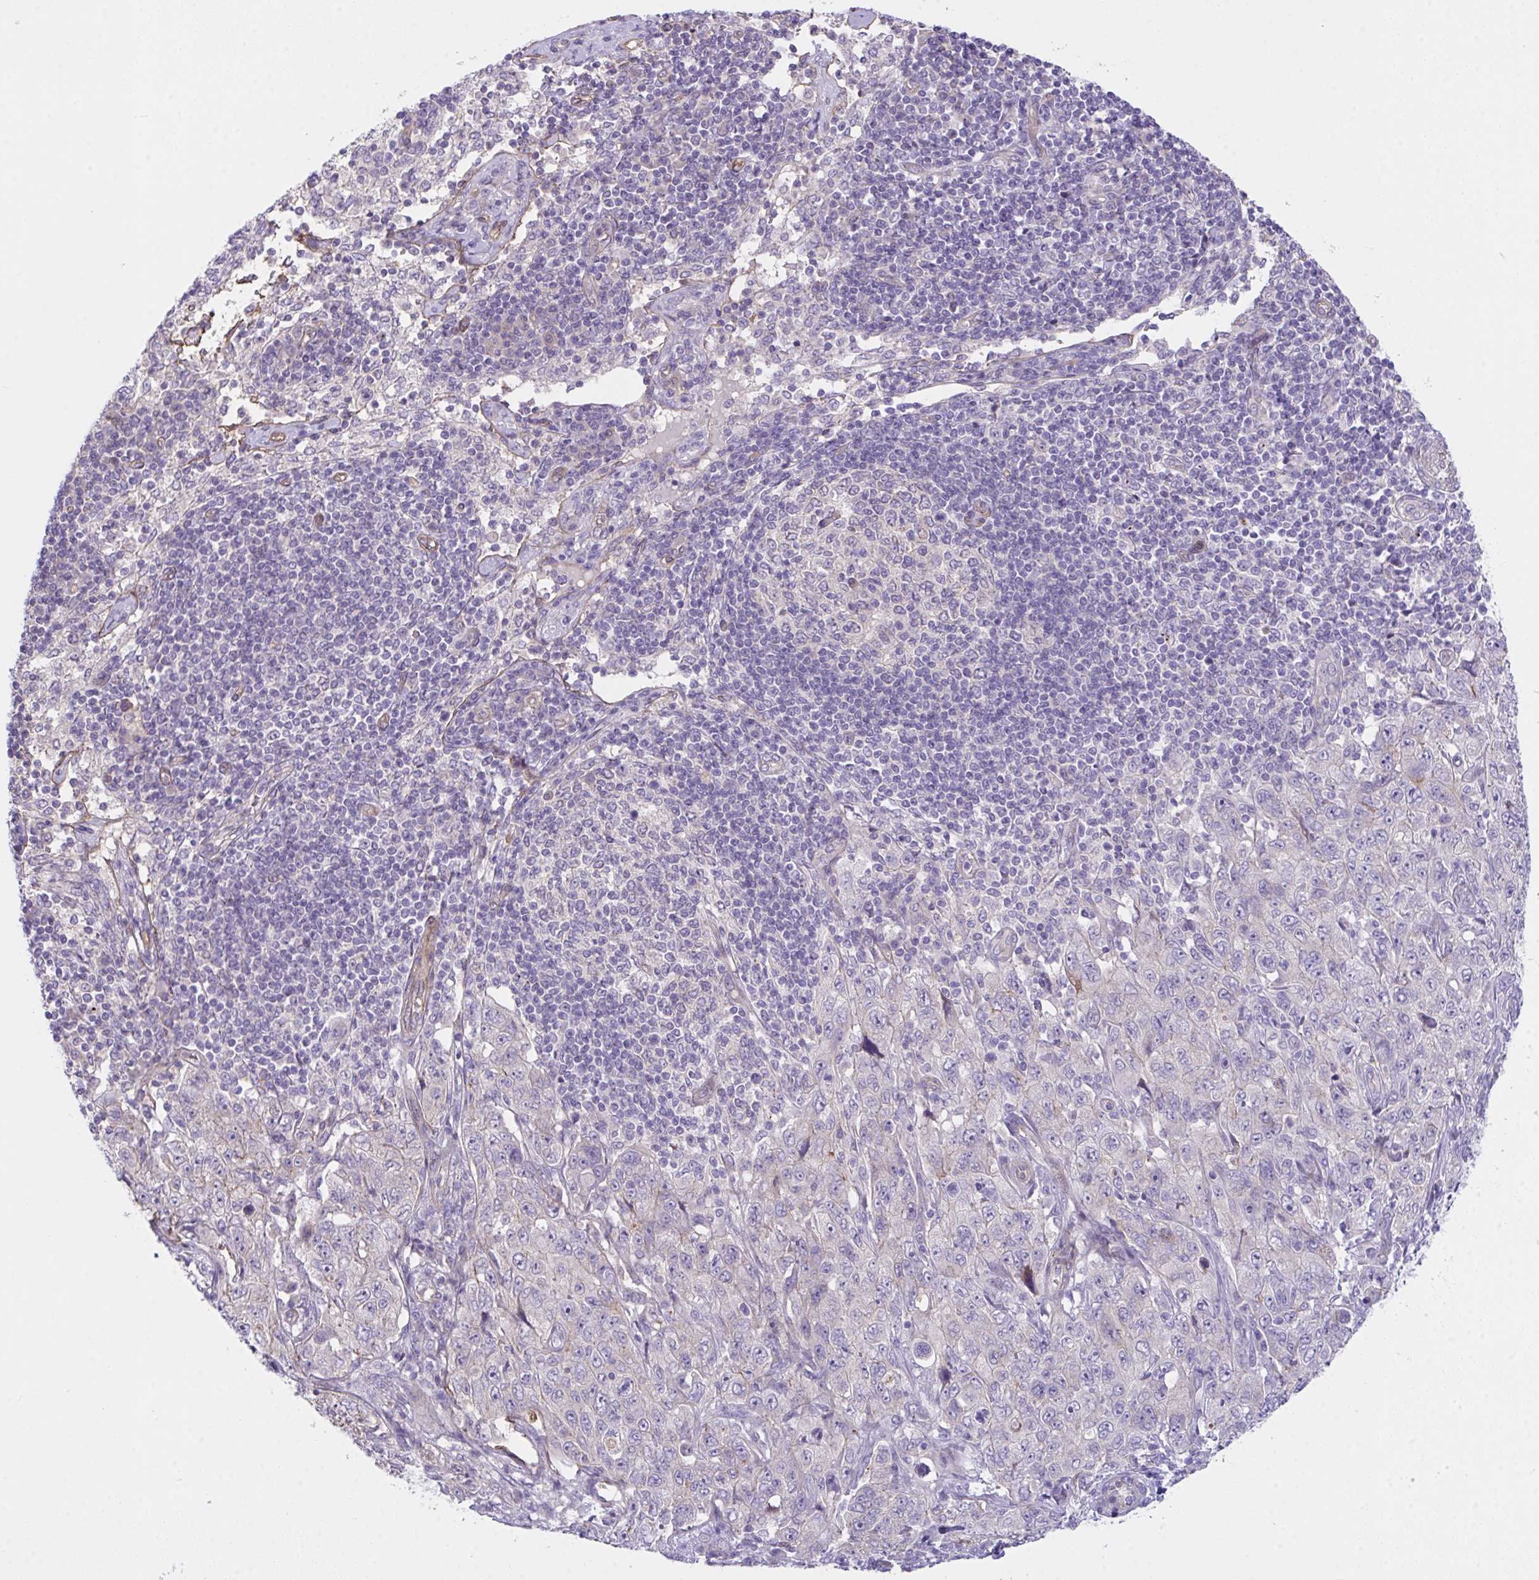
{"staining": {"intensity": "negative", "quantity": "none", "location": "none"}, "tissue": "pancreatic cancer", "cell_type": "Tumor cells", "image_type": "cancer", "snomed": [{"axis": "morphology", "description": "Adenocarcinoma, NOS"}, {"axis": "topography", "description": "Pancreas"}], "caption": "High power microscopy micrograph of an immunohistochemistry micrograph of adenocarcinoma (pancreatic), revealing no significant positivity in tumor cells. (Brightfield microscopy of DAB IHC at high magnification).", "gene": "RHOXF1", "patient": {"sex": "male", "age": 68}}